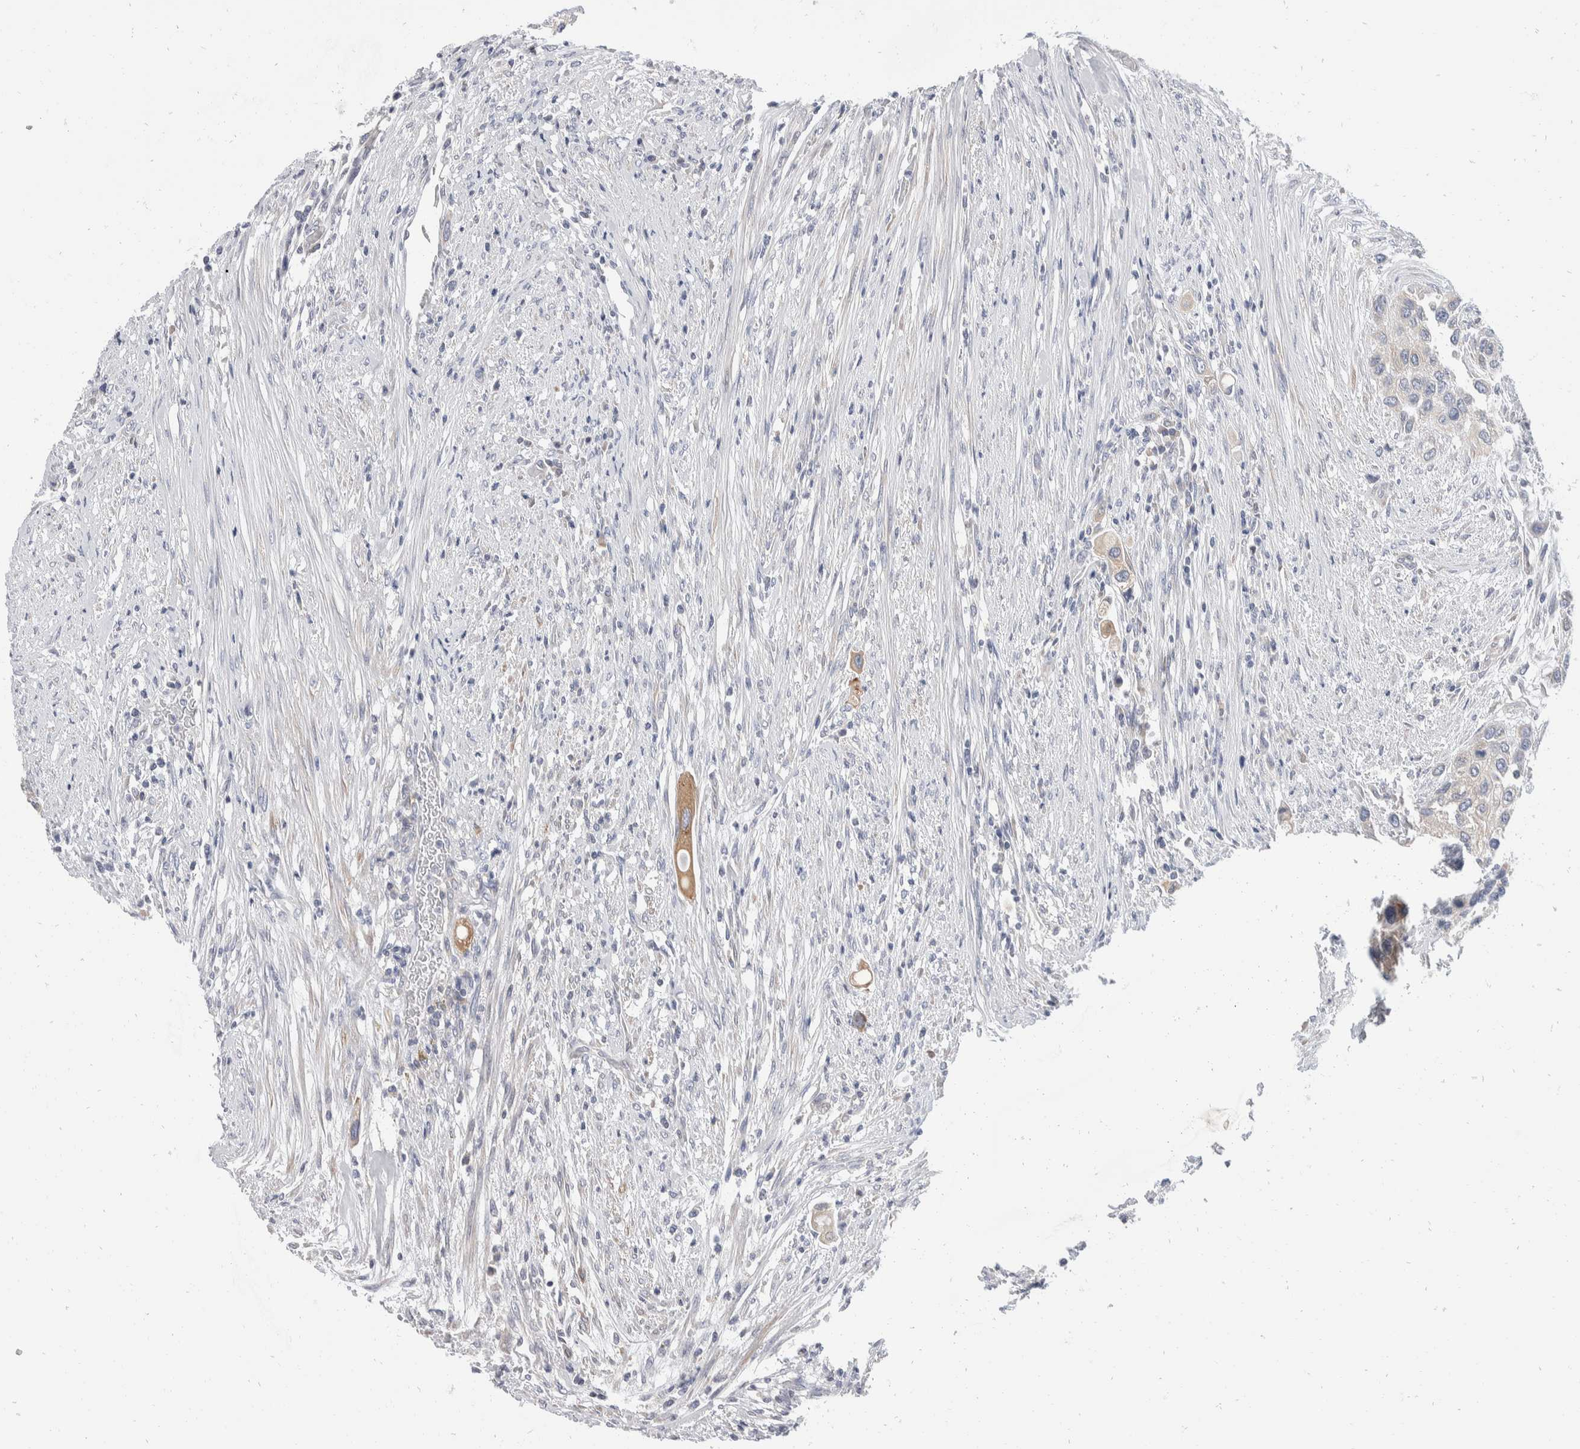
{"staining": {"intensity": "moderate", "quantity": "<25%", "location": "cytoplasmic/membranous"}, "tissue": "urothelial cancer", "cell_type": "Tumor cells", "image_type": "cancer", "snomed": [{"axis": "morphology", "description": "Urothelial carcinoma, High grade"}, {"axis": "topography", "description": "Urinary bladder"}], "caption": "Immunohistochemical staining of human high-grade urothelial carcinoma reveals low levels of moderate cytoplasmic/membranous protein positivity in approximately <25% of tumor cells.", "gene": "TMEM245", "patient": {"sex": "female", "age": 56}}